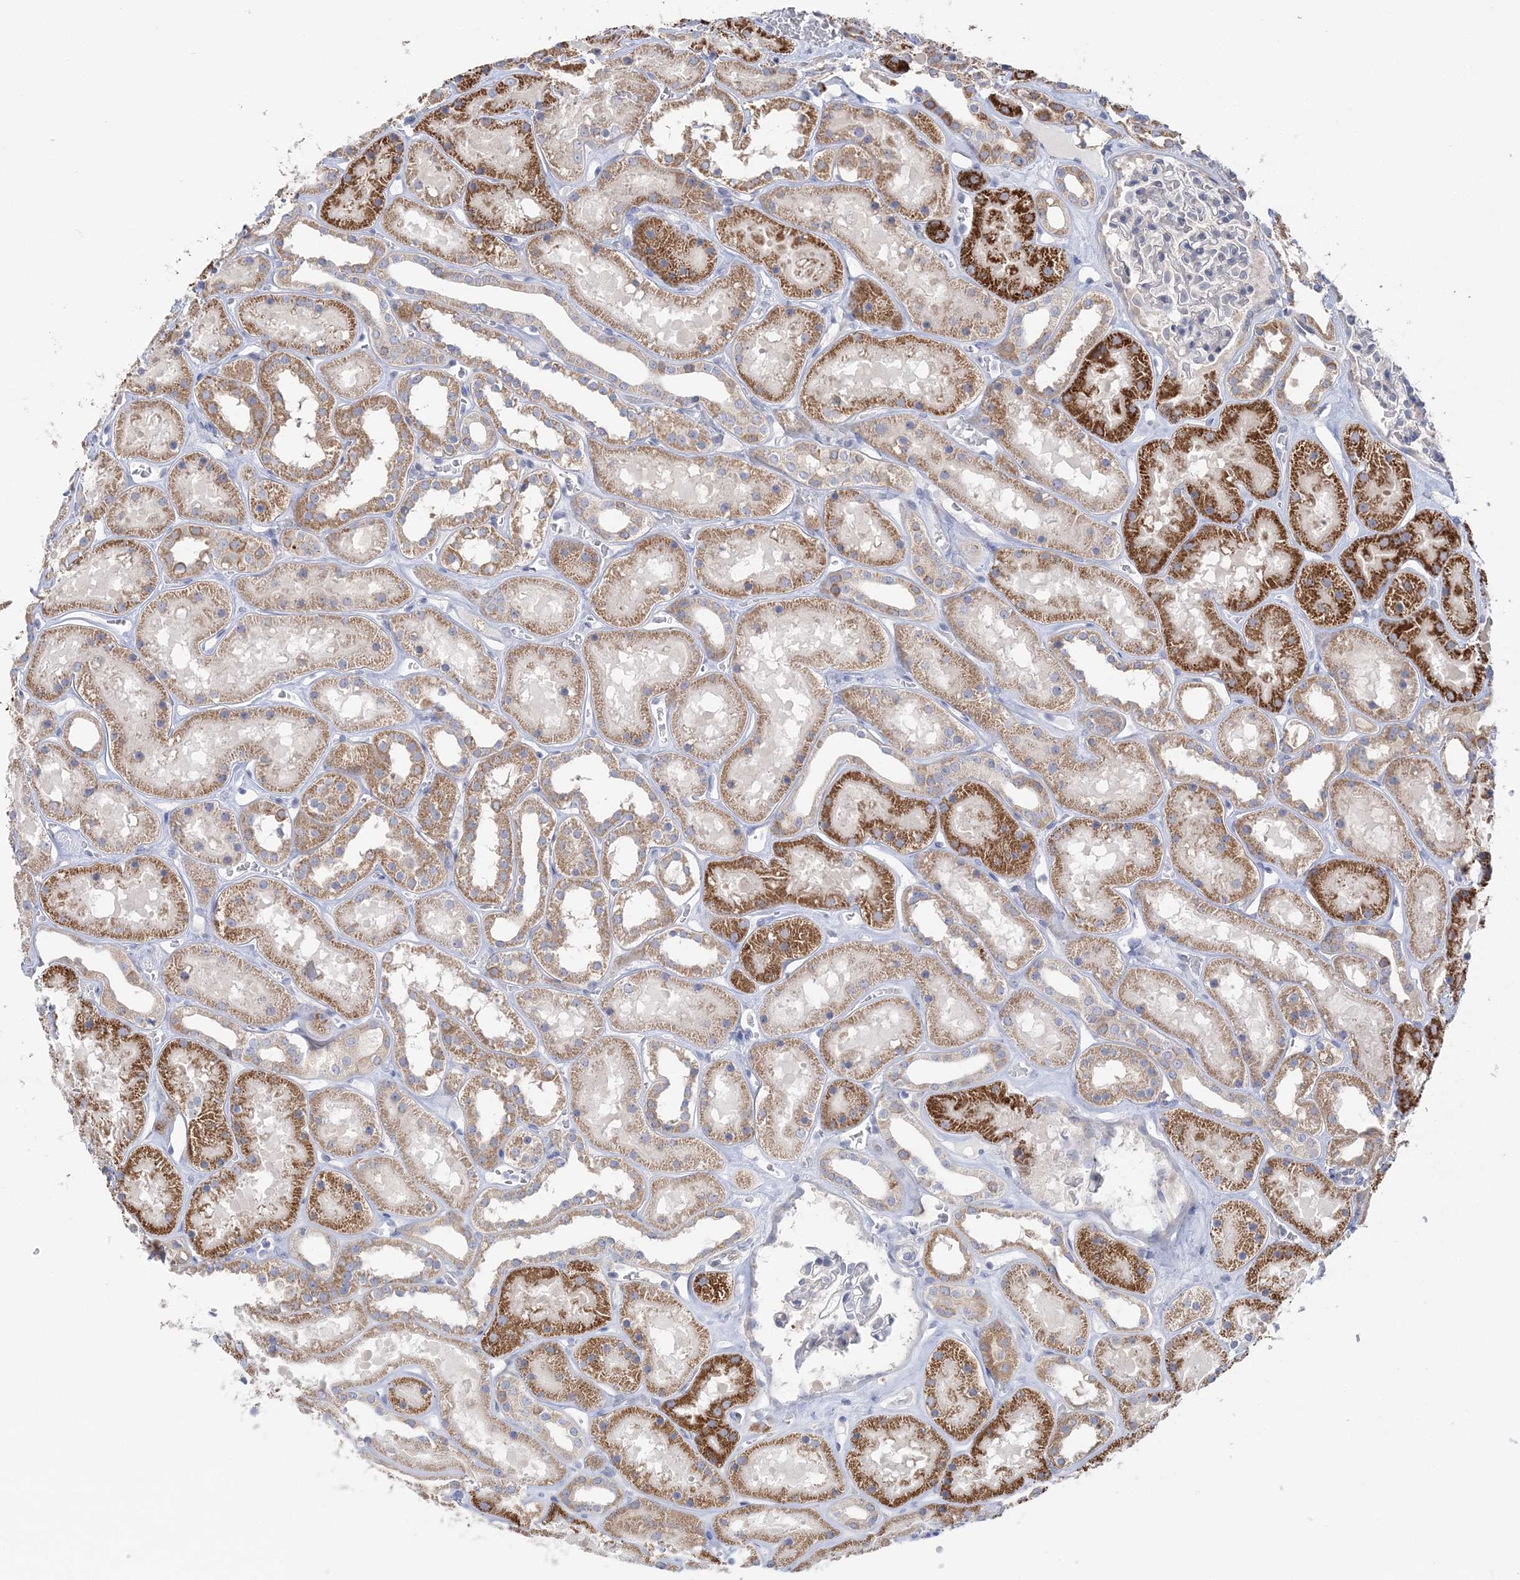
{"staining": {"intensity": "negative", "quantity": "none", "location": "none"}, "tissue": "kidney", "cell_type": "Cells in glomeruli", "image_type": "normal", "snomed": [{"axis": "morphology", "description": "Normal tissue, NOS"}, {"axis": "topography", "description": "Kidney"}], "caption": "Immunohistochemical staining of benign kidney reveals no significant positivity in cells in glomeruli.", "gene": "MMADHC", "patient": {"sex": "female", "age": 41}}